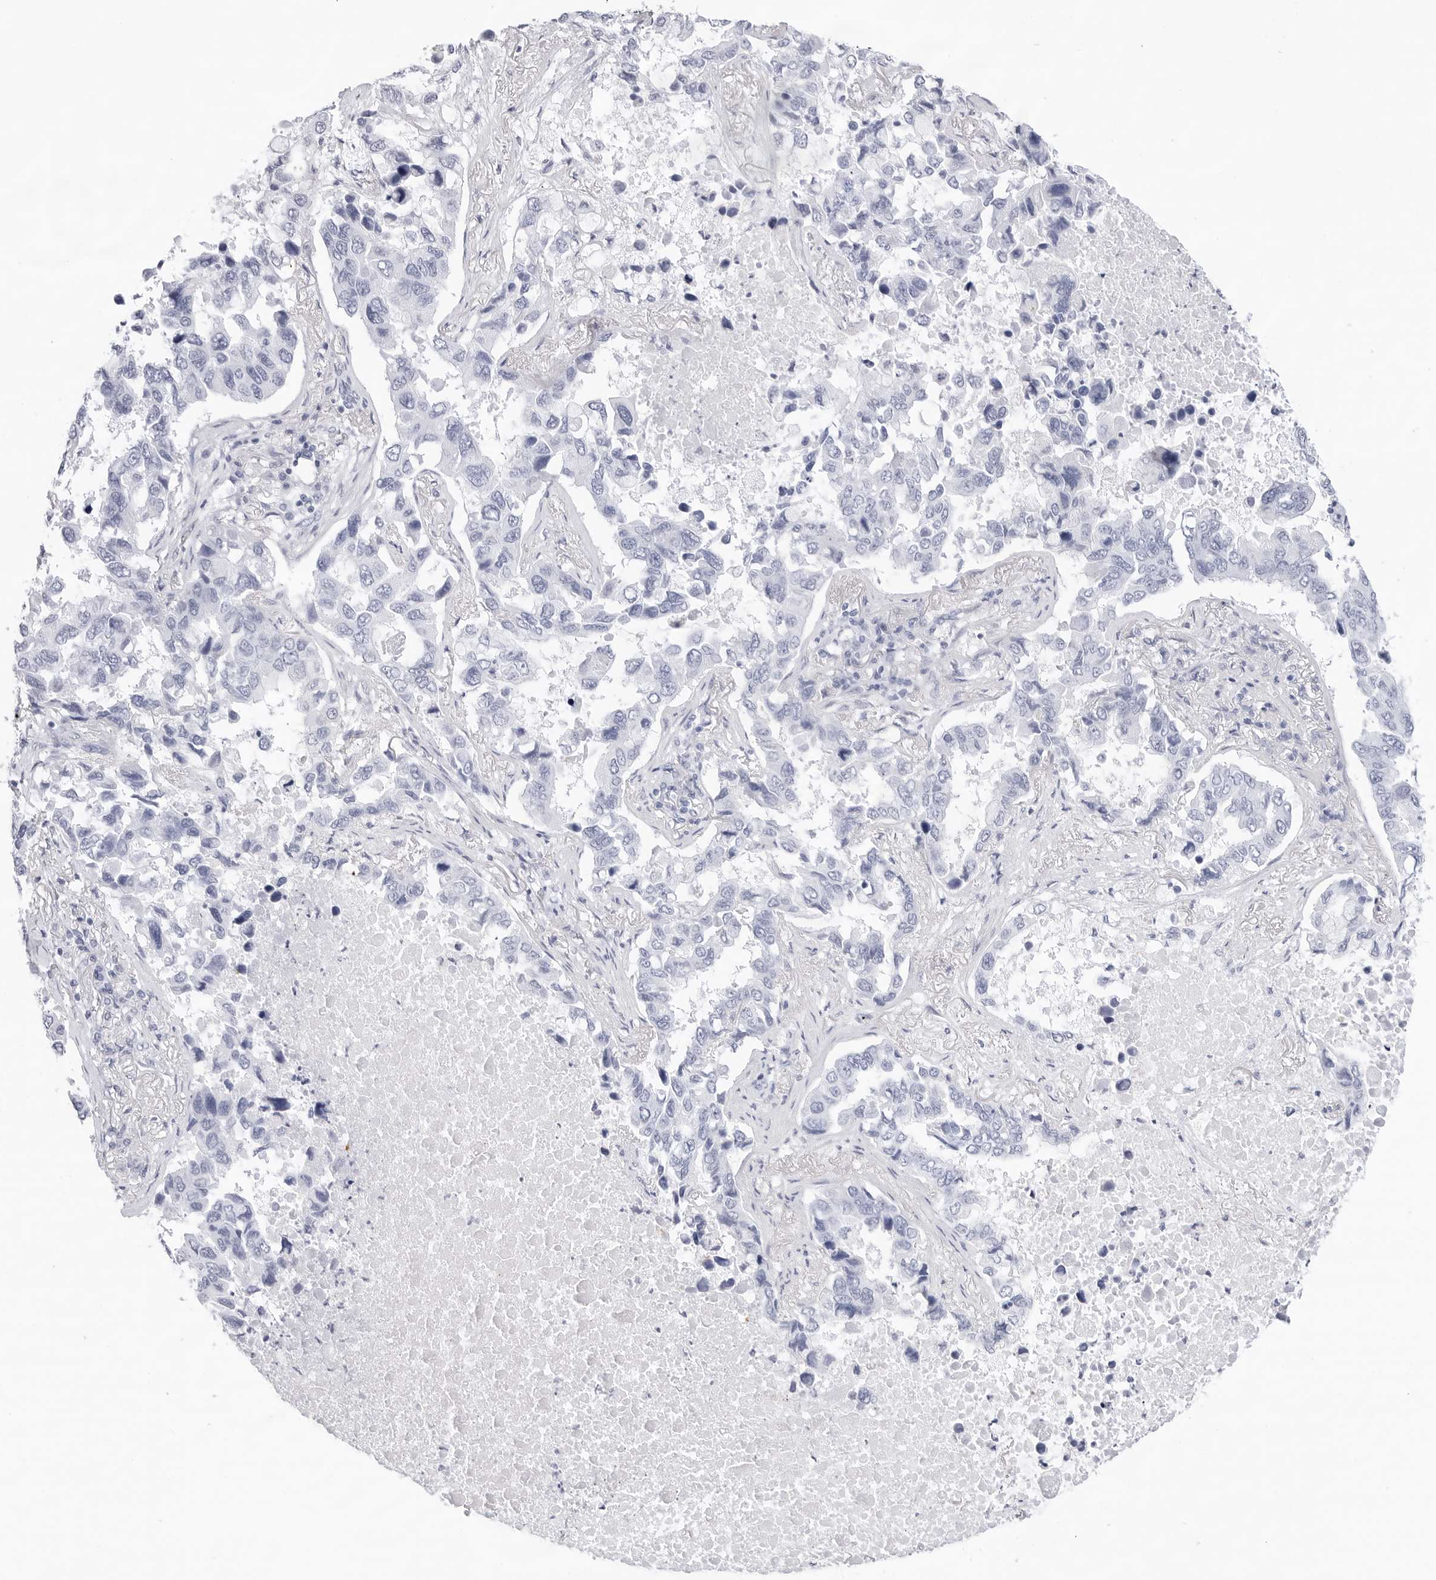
{"staining": {"intensity": "negative", "quantity": "none", "location": "none"}, "tissue": "lung cancer", "cell_type": "Tumor cells", "image_type": "cancer", "snomed": [{"axis": "morphology", "description": "Adenocarcinoma, NOS"}, {"axis": "topography", "description": "Lung"}], "caption": "Tumor cells are negative for brown protein staining in adenocarcinoma (lung).", "gene": "SLC19A1", "patient": {"sex": "male", "age": 64}}